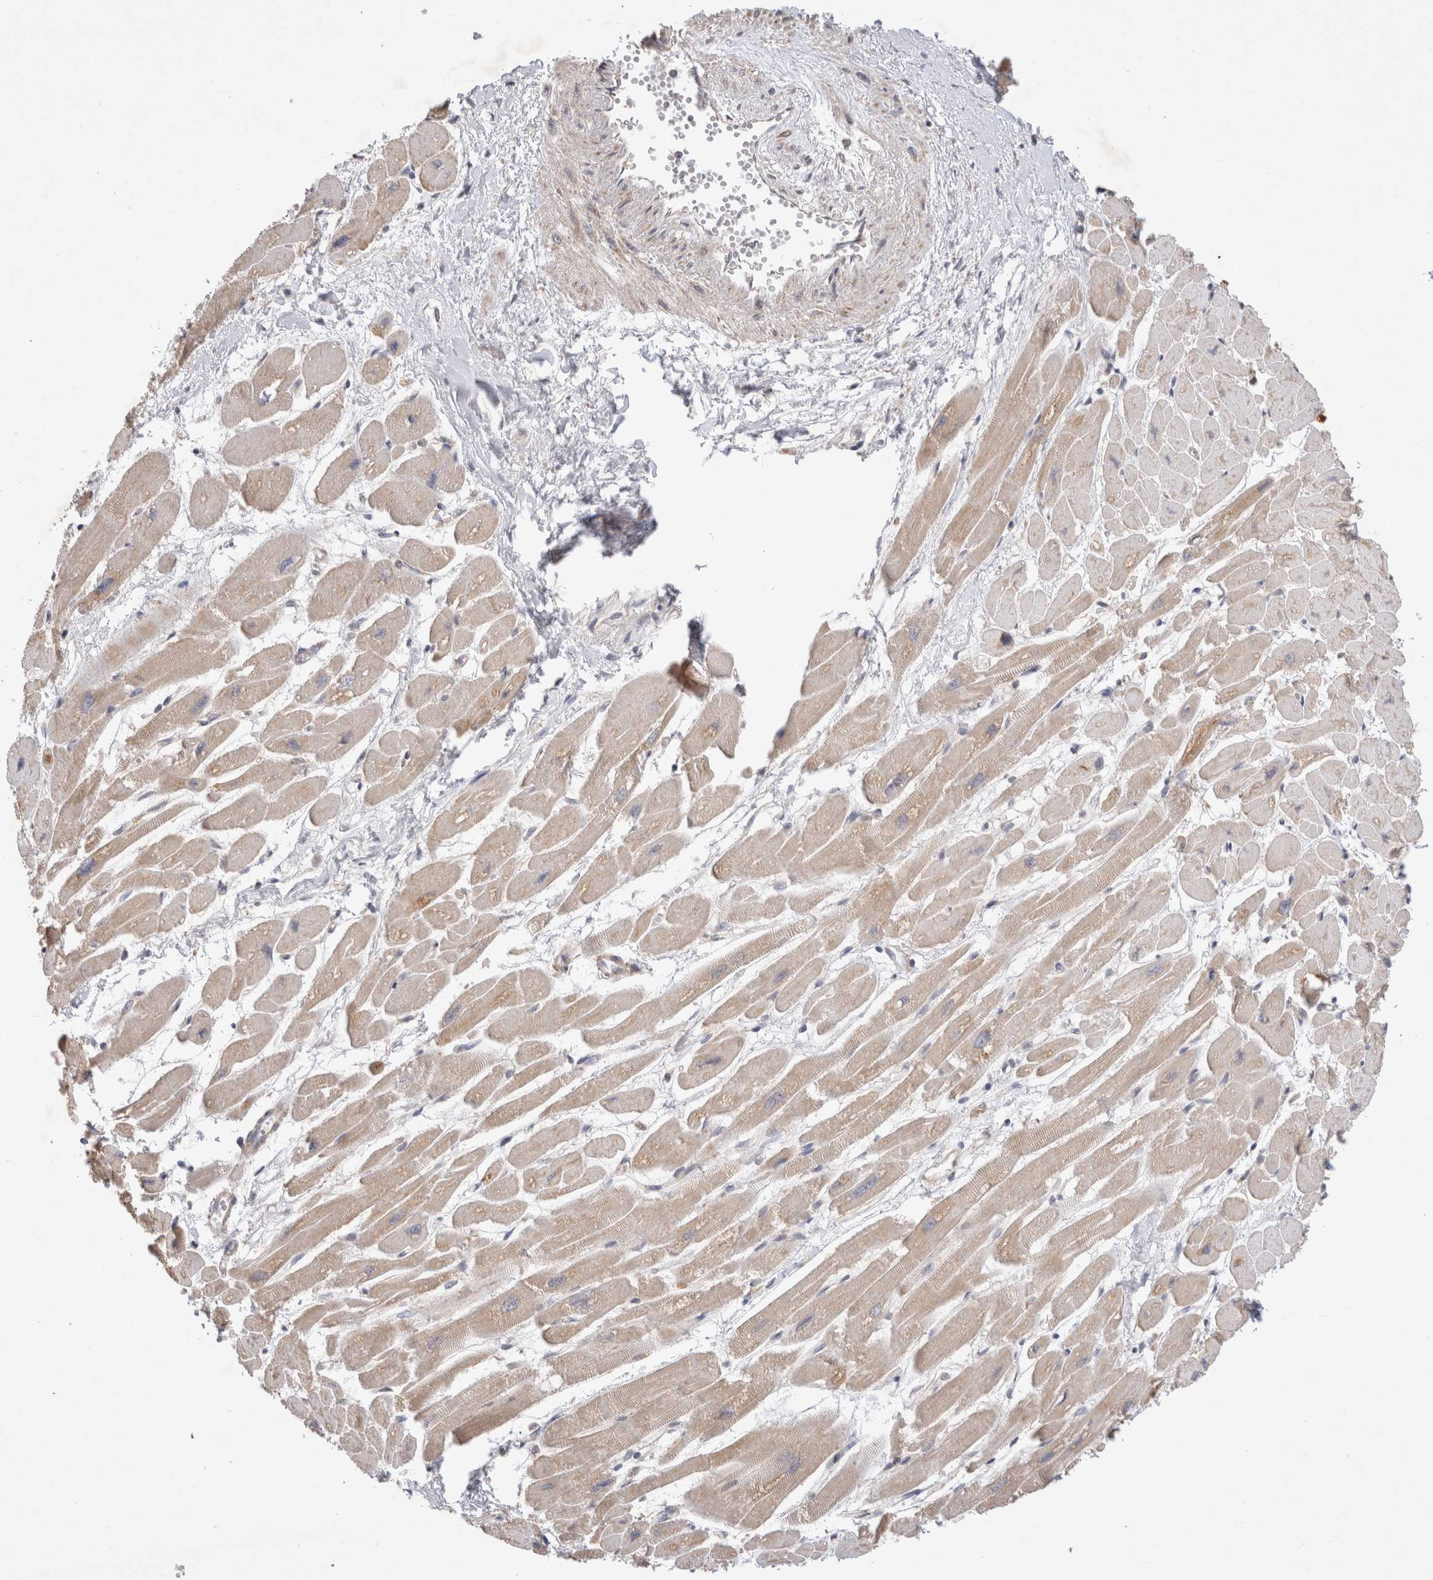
{"staining": {"intensity": "weak", "quantity": ">75%", "location": "cytoplasmic/membranous"}, "tissue": "heart muscle", "cell_type": "Cardiomyocytes", "image_type": "normal", "snomed": [{"axis": "morphology", "description": "Normal tissue, NOS"}, {"axis": "topography", "description": "Heart"}], "caption": "The micrograph displays staining of unremarkable heart muscle, revealing weak cytoplasmic/membranous protein staining (brown color) within cardiomyocytes. (DAB = brown stain, brightfield microscopy at high magnification).", "gene": "NPC1", "patient": {"sex": "female", "age": 54}}